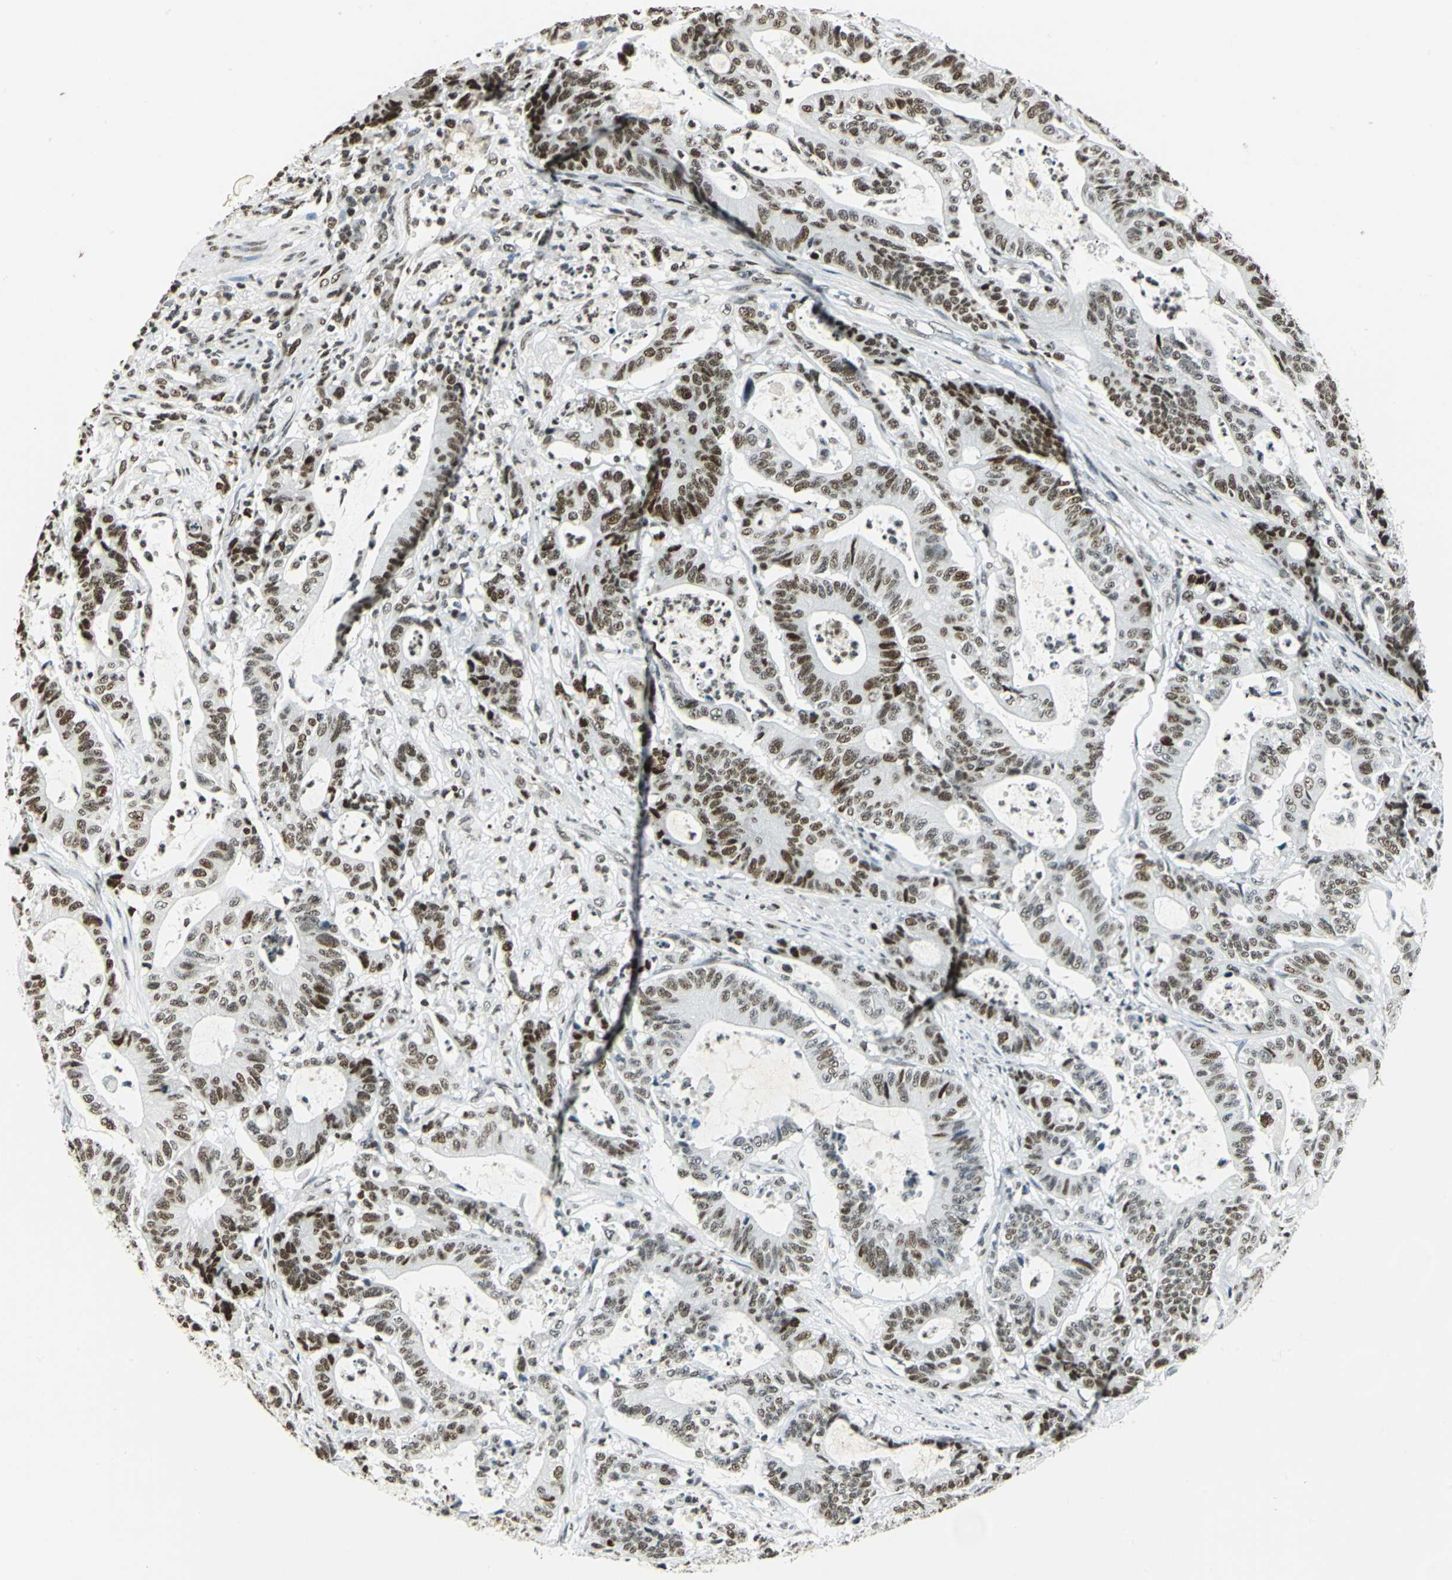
{"staining": {"intensity": "strong", "quantity": ">75%", "location": "nuclear"}, "tissue": "colorectal cancer", "cell_type": "Tumor cells", "image_type": "cancer", "snomed": [{"axis": "morphology", "description": "Adenocarcinoma, NOS"}, {"axis": "topography", "description": "Colon"}], "caption": "Colorectal adenocarcinoma was stained to show a protein in brown. There is high levels of strong nuclear expression in approximately >75% of tumor cells.", "gene": "MCM4", "patient": {"sex": "female", "age": 84}}